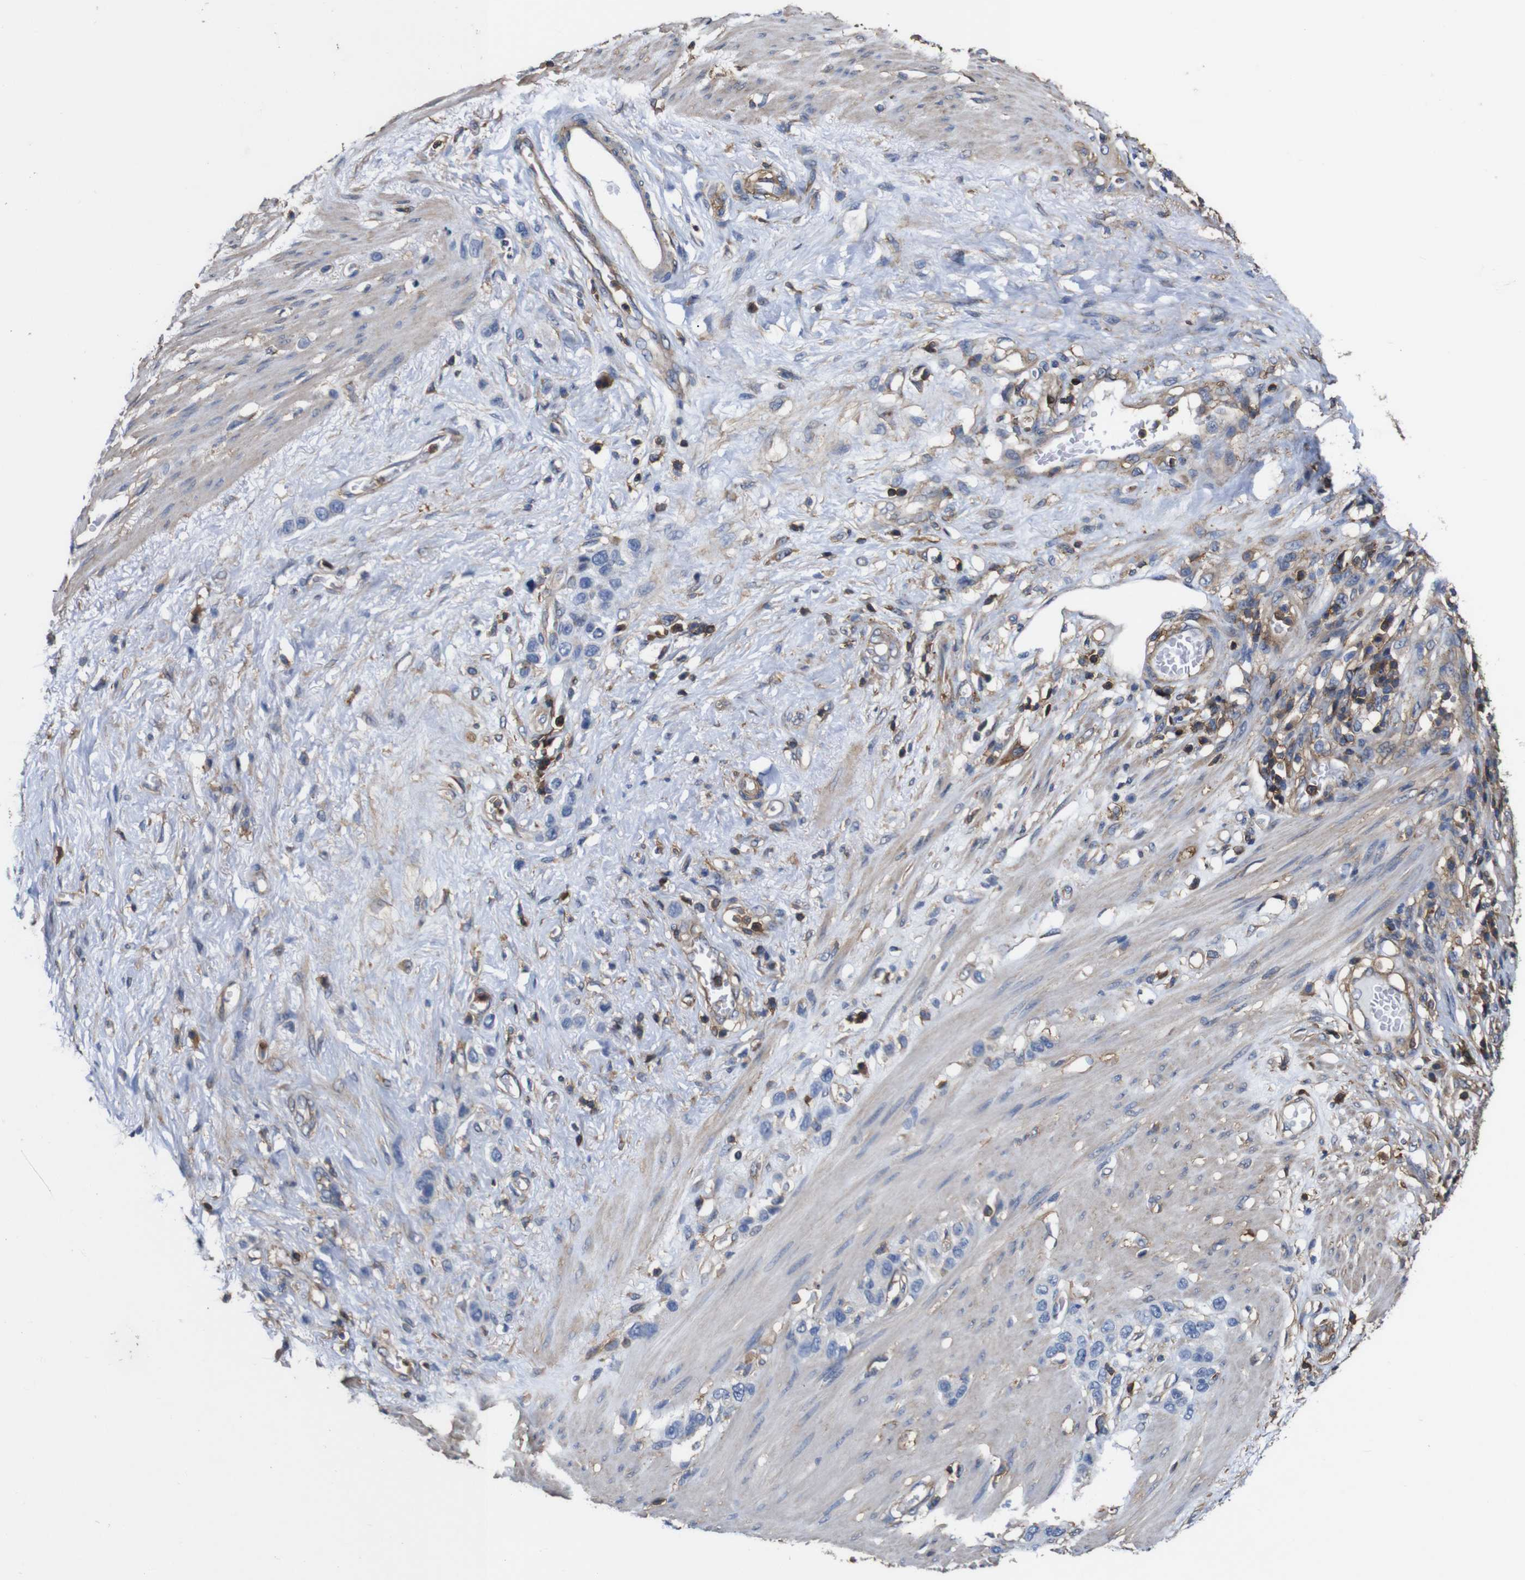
{"staining": {"intensity": "negative", "quantity": "none", "location": "none"}, "tissue": "stomach cancer", "cell_type": "Tumor cells", "image_type": "cancer", "snomed": [{"axis": "morphology", "description": "Adenocarcinoma, NOS"}, {"axis": "morphology", "description": "Adenocarcinoma, High grade"}, {"axis": "topography", "description": "Stomach, upper"}, {"axis": "topography", "description": "Stomach, lower"}], "caption": "Stomach adenocarcinoma stained for a protein using immunohistochemistry (IHC) exhibits no expression tumor cells.", "gene": "PI4KA", "patient": {"sex": "female", "age": 65}}